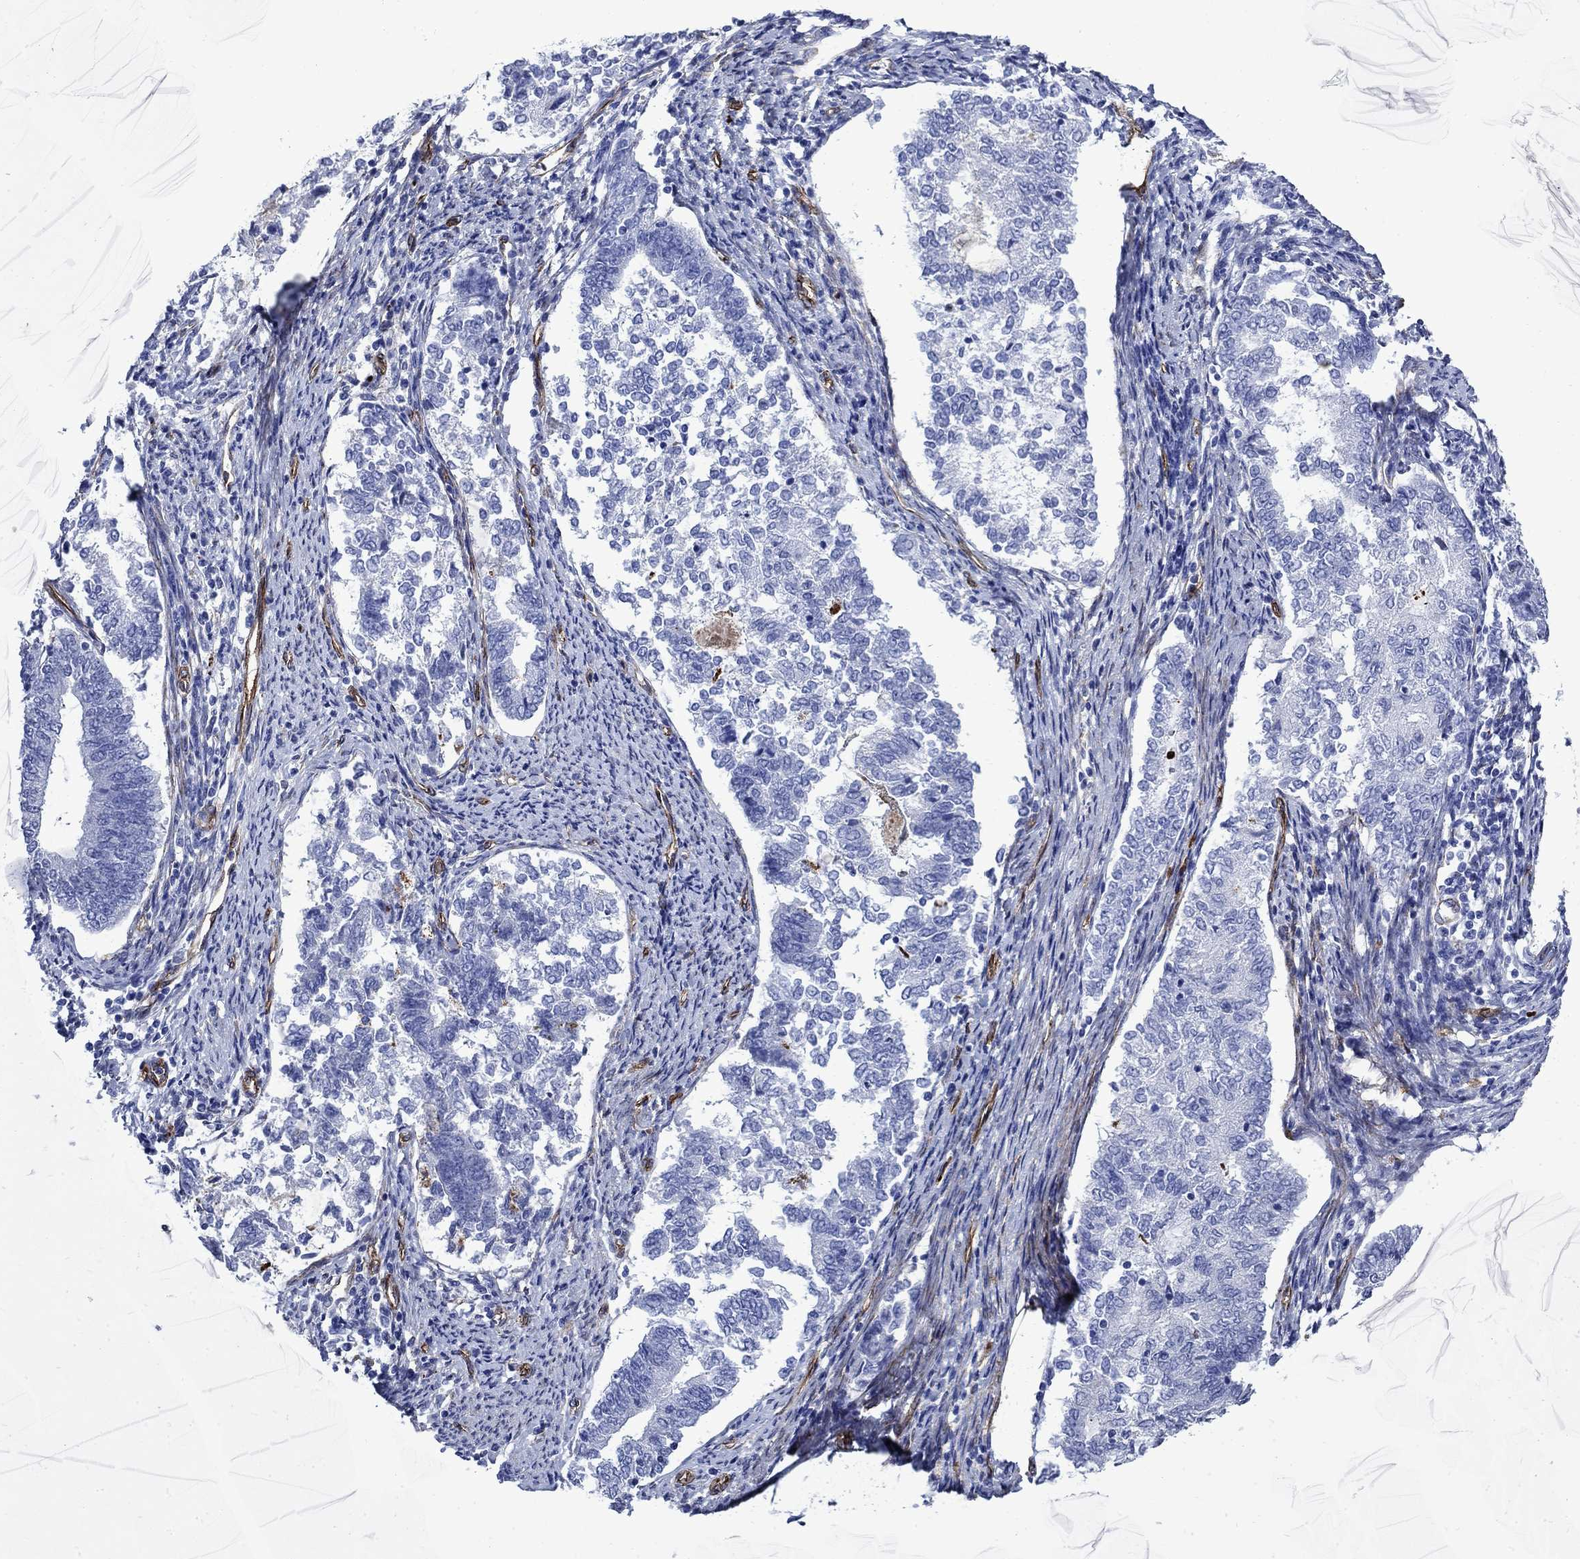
{"staining": {"intensity": "negative", "quantity": "none", "location": "none"}, "tissue": "endometrial cancer", "cell_type": "Tumor cells", "image_type": "cancer", "snomed": [{"axis": "morphology", "description": "Adenocarcinoma, NOS"}, {"axis": "topography", "description": "Endometrium"}], "caption": "A histopathology image of human endometrial adenocarcinoma is negative for staining in tumor cells.", "gene": "VTN", "patient": {"sex": "female", "age": 65}}